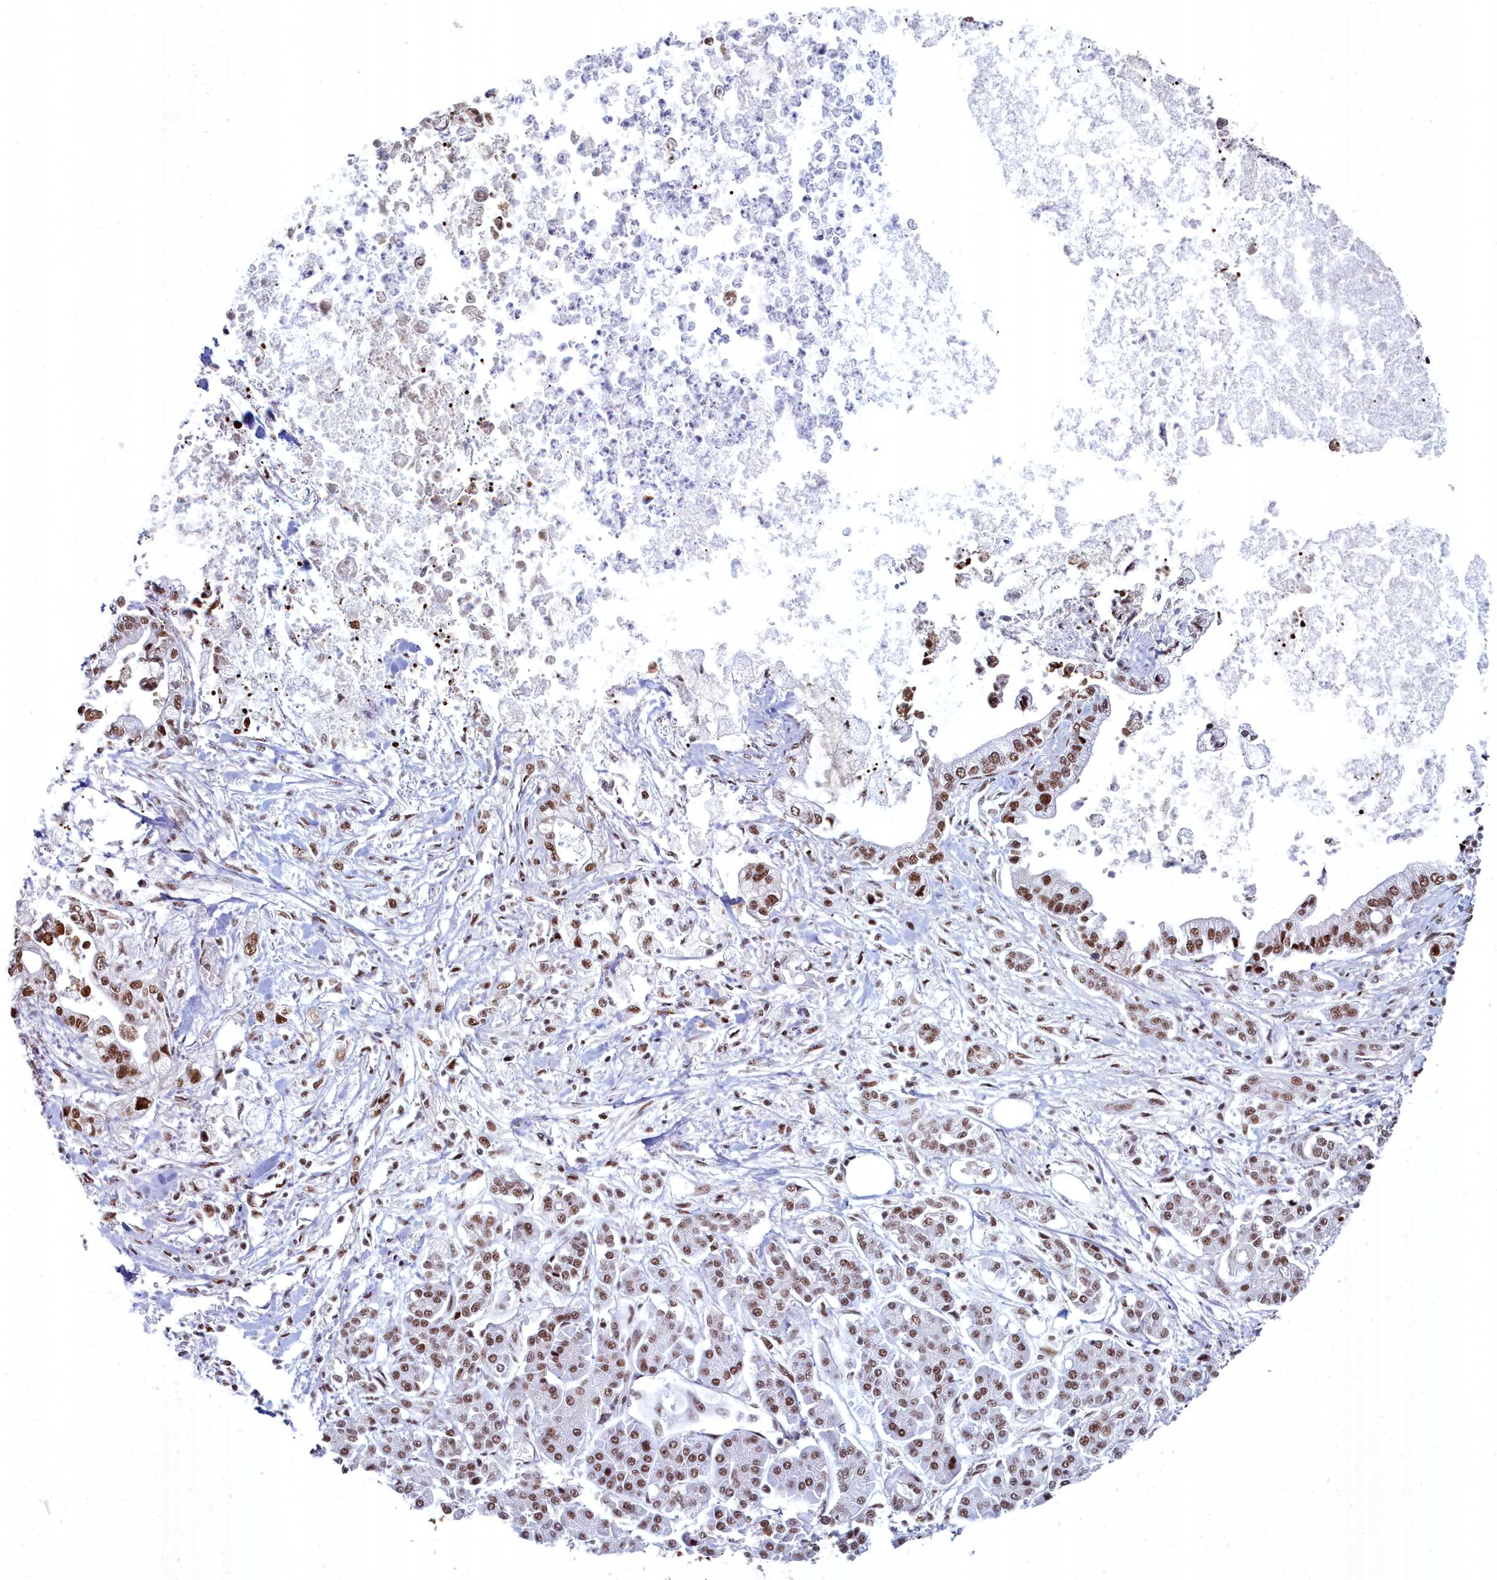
{"staining": {"intensity": "moderate", "quantity": ">75%", "location": "nuclear"}, "tissue": "pancreatic cancer", "cell_type": "Tumor cells", "image_type": "cancer", "snomed": [{"axis": "morphology", "description": "Adenocarcinoma, NOS"}, {"axis": "topography", "description": "Pancreas"}], "caption": "Approximately >75% of tumor cells in pancreatic adenocarcinoma exhibit moderate nuclear protein staining as visualized by brown immunohistochemical staining.", "gene": "SF3B3", "patient": {"sex": "male", "age": 69}}